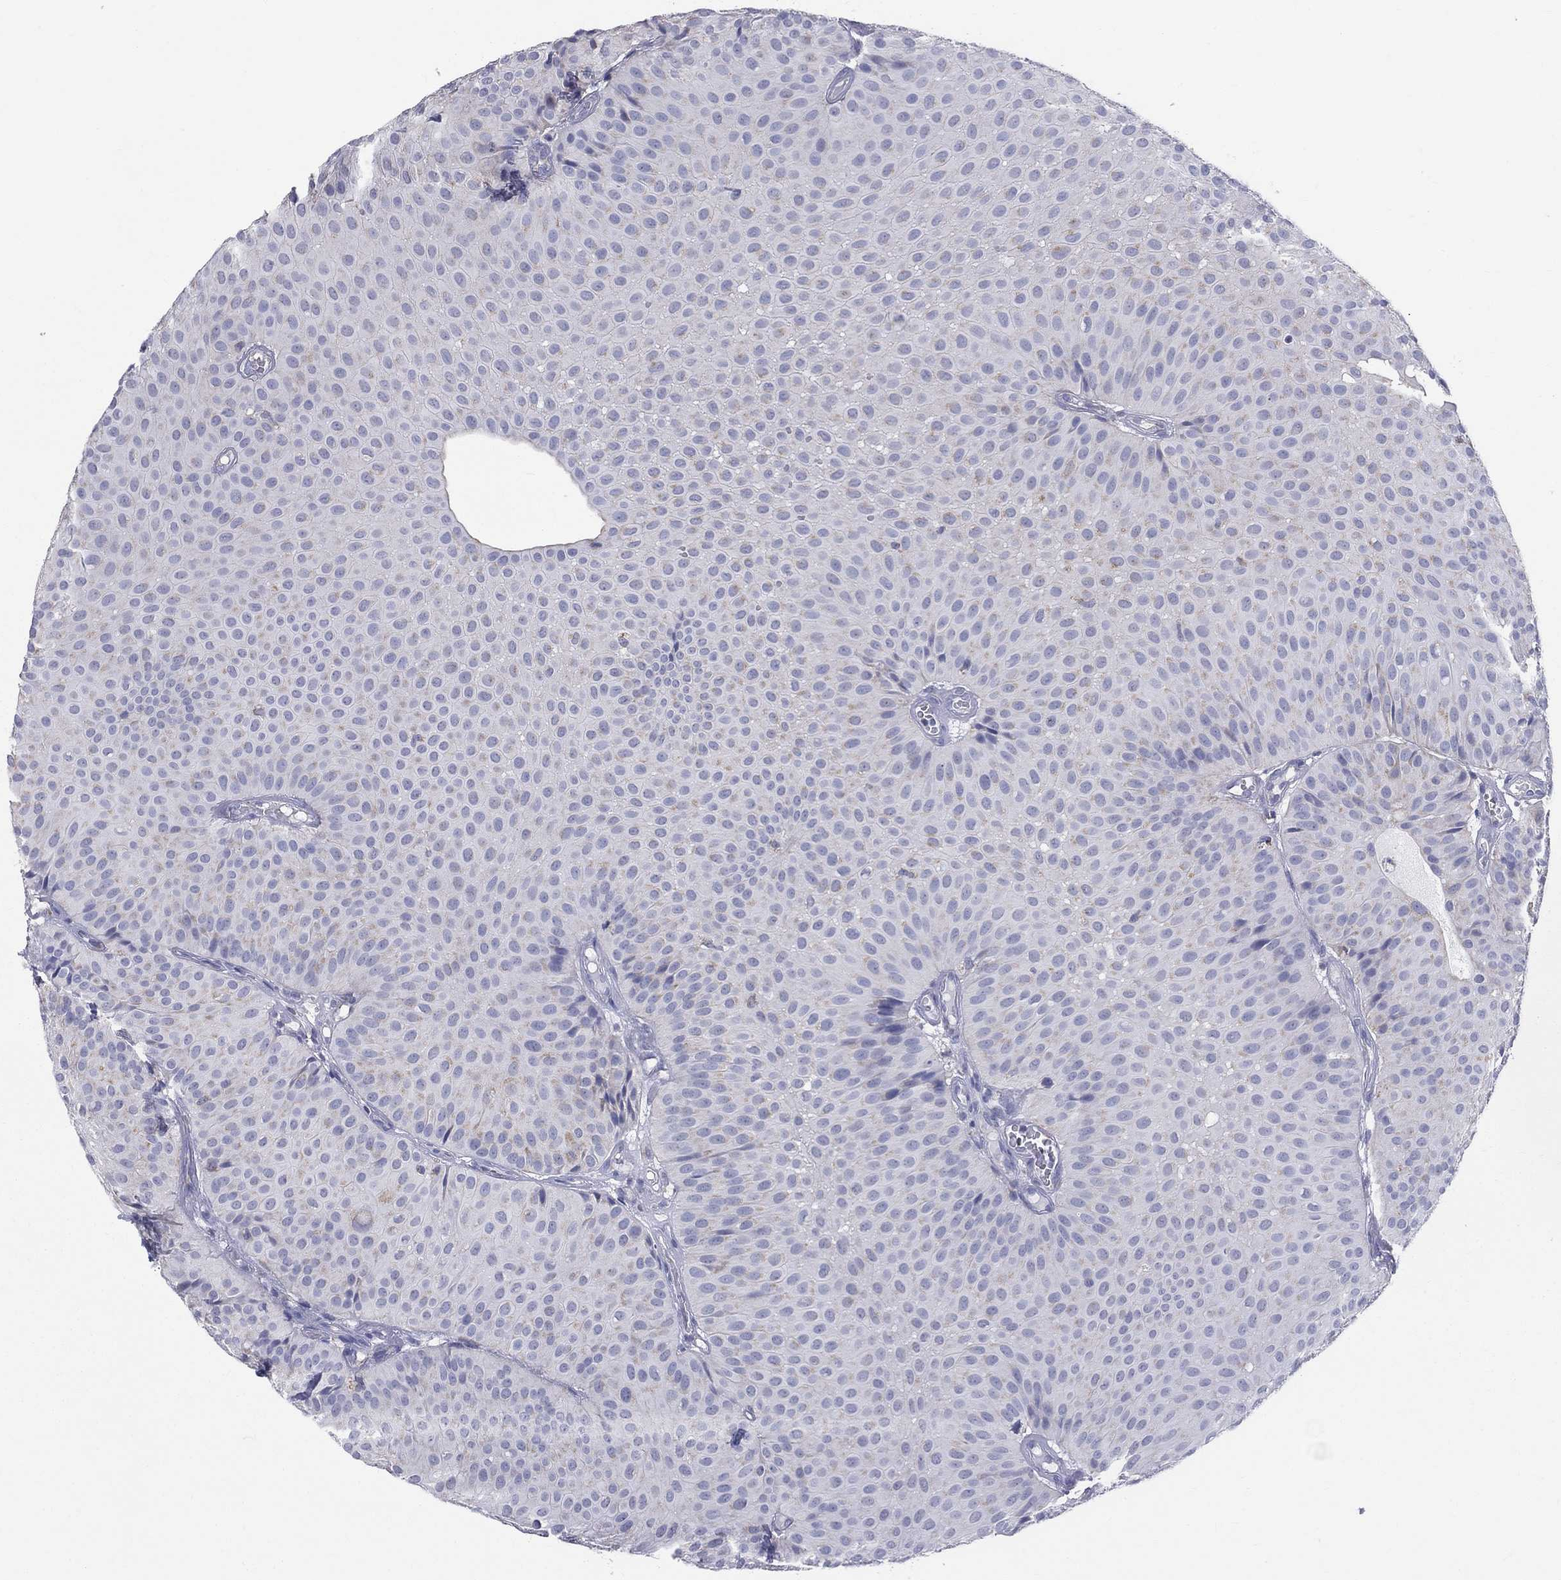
{"staining": {"intensity": "moderate", "quantity": "<25%", "location": "cytoplasmic/membranous"}, "tissue": "urothelial cancer", "cell_type": "Tumor cells", "image_type": "cancer", "snomed": [{"axis": "morphology", "description": "Urothelial carcinoma, Low grade"}, {"axis": "topography", "description": "Urinary bladder"}], "caption": "Brown immunohistochemical staining in urothelial cancer shows moderate cytoplasmic/membranous expression in about <25% of tumor cells.", "gene": "KISS1R", "patient": {"sex": "male", "age": 64}}